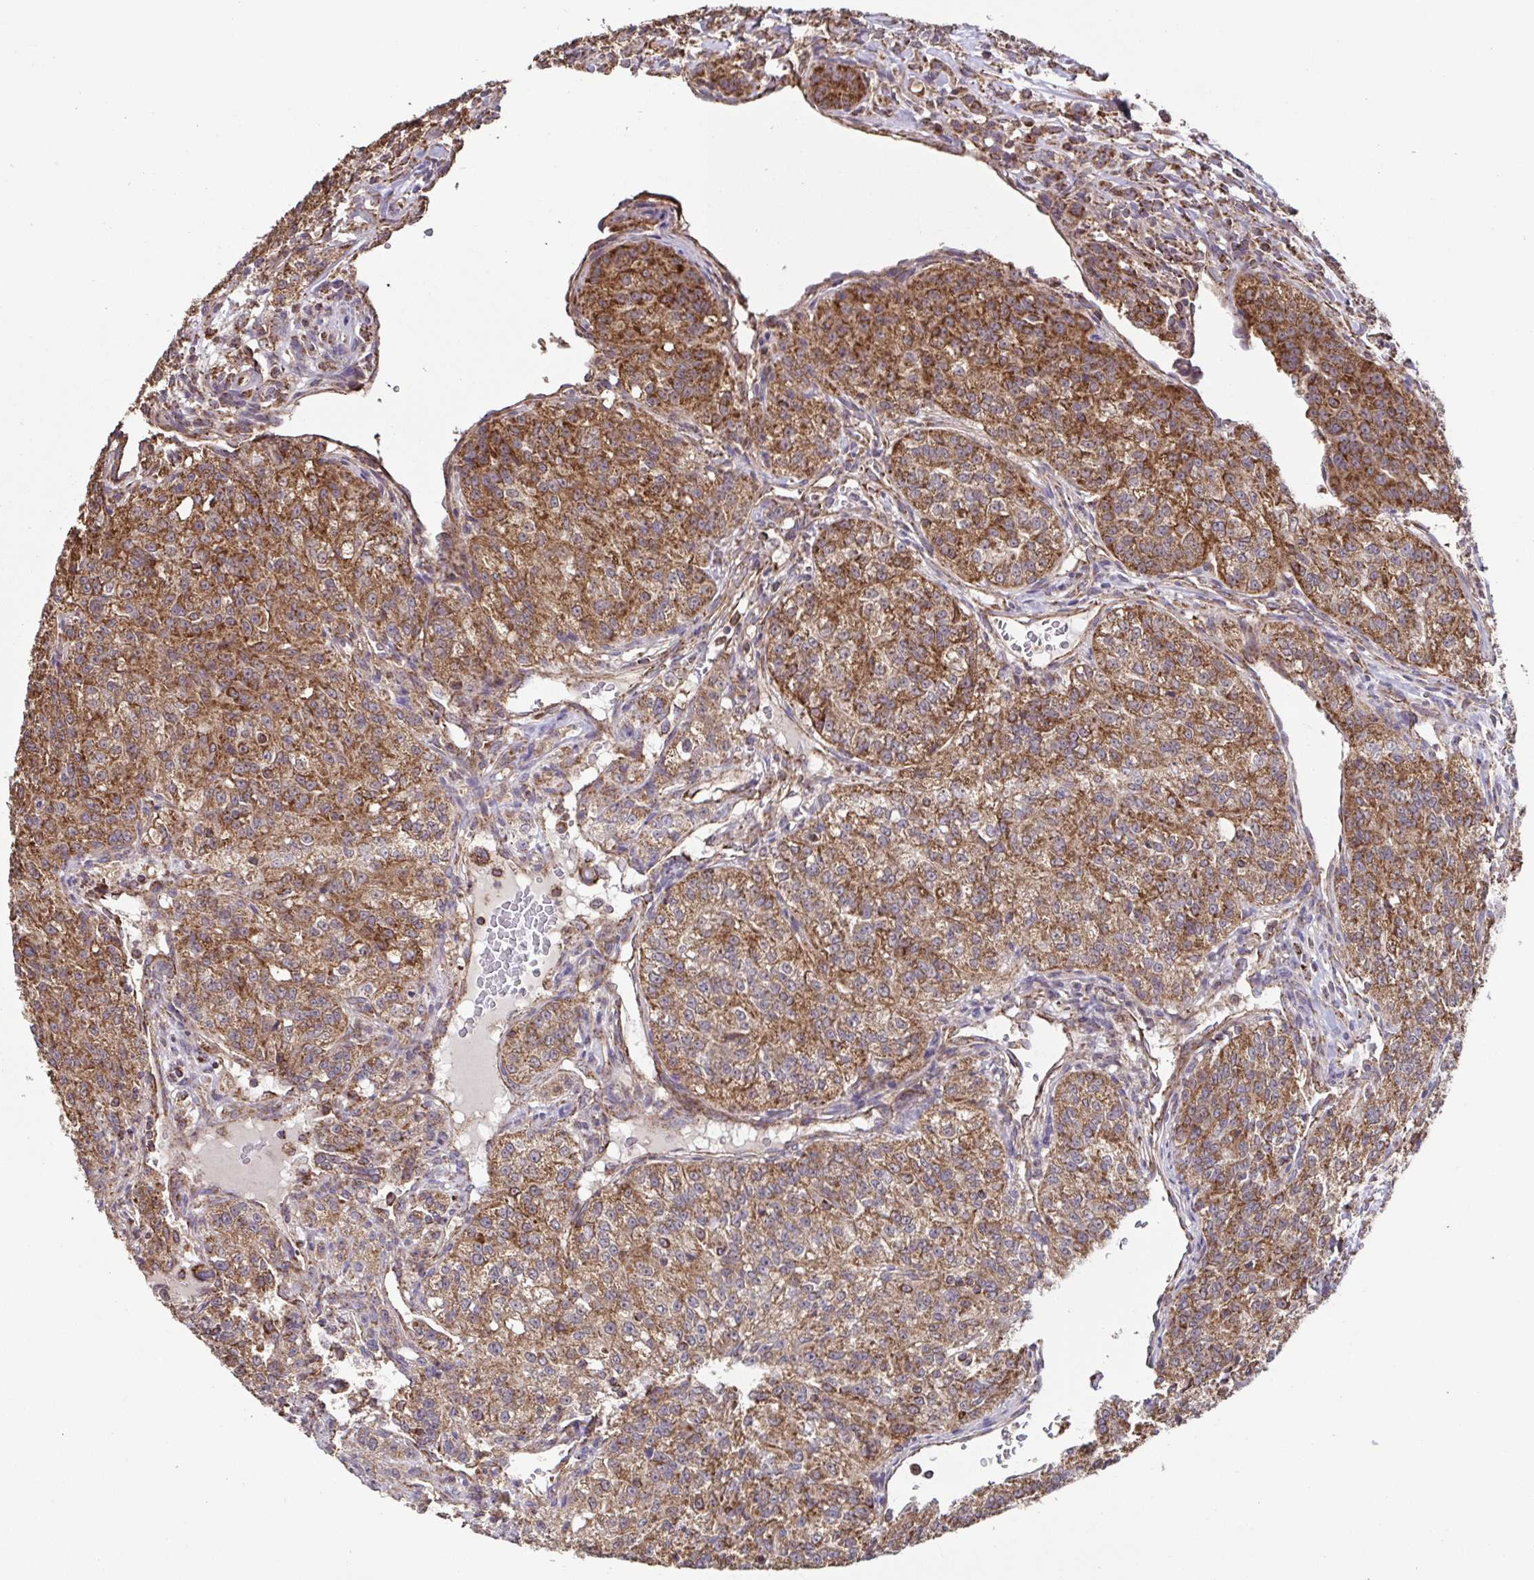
{"staining": {"intensity": "moderate", "quantity": ">75%", "location": "cytoplasmic/membranous"}, "tissue": "renal cancer", "cell_type": "Tumor cells", "image_type": "cancer", "snomed": [{"axis": "morphology", "description": "Adenocarcinoma, NOS"}, {"axis": "topography", "description": "Kidney"}], "caption": "High-power microscopy captured an immunohistochemistry (IHC) histopathology image of adenocarcinoma (renal), revealing moderate cytoplasmic/membranous expression in approximately >75% of tumor cells.", "gene": "DIP2B", "patient": {"sex": "female", "age": 63}}